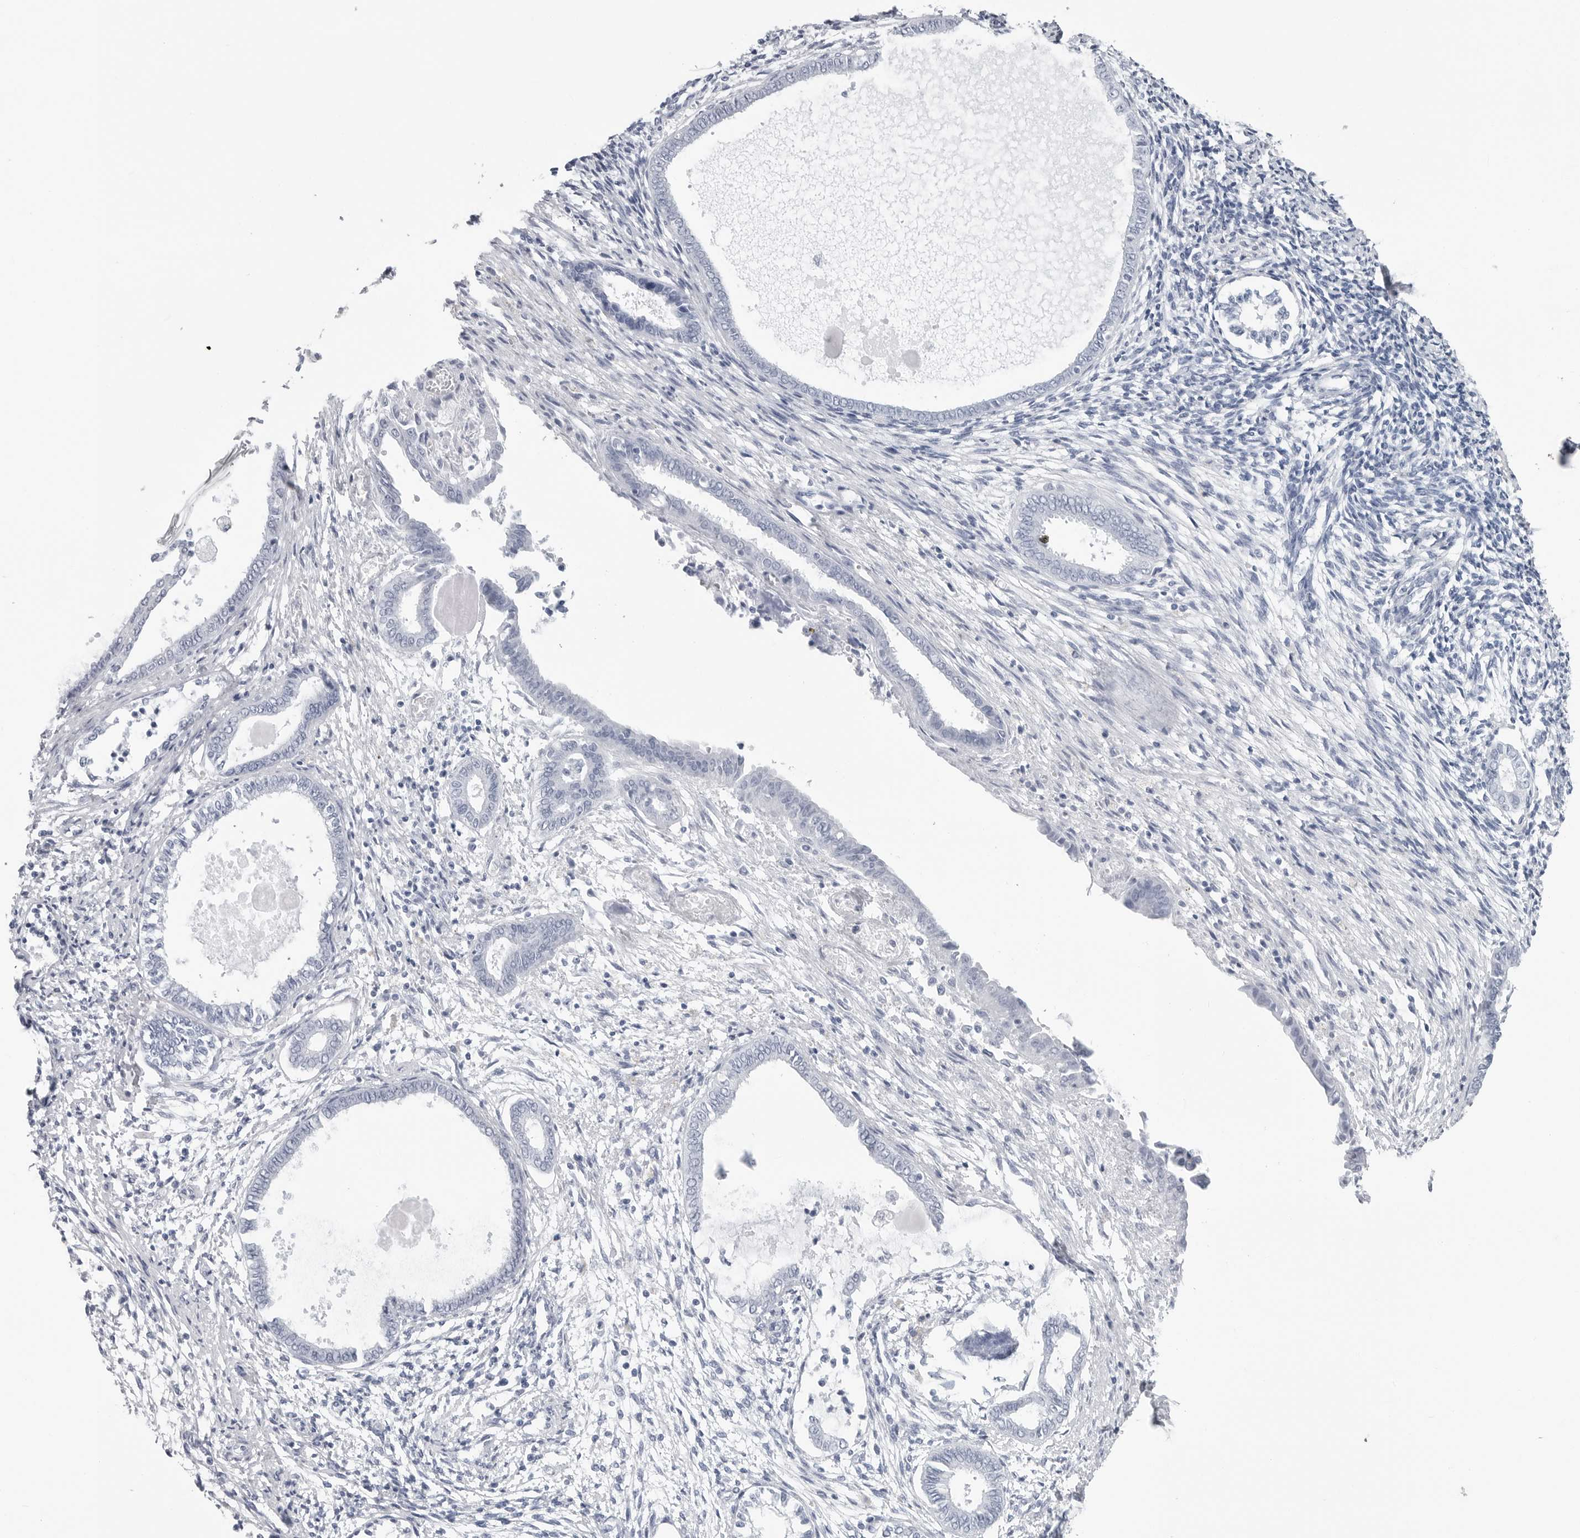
{"staining": {"intensity": "negative", "quantity": "none", "location": "none"}, "tissue": "endometrium", "cell_type": "Cells in endometrial stroma", "image_type": "normal", "snomed": [{"axis": "morphology", "description": "Normal tissue, NOS"}, {"axis": "topography", "description": "Endometrium"}], "caption": "An image of endometrium stained for a protein demonstrates no brown staining in cells in endometrial stroma. (DAB (3,3'-diaminobenzidine) immunohistochemistry with hematoxylin counter stain).", "gene": "CSH1", "patient": {"sex": "female", "age": 56}}